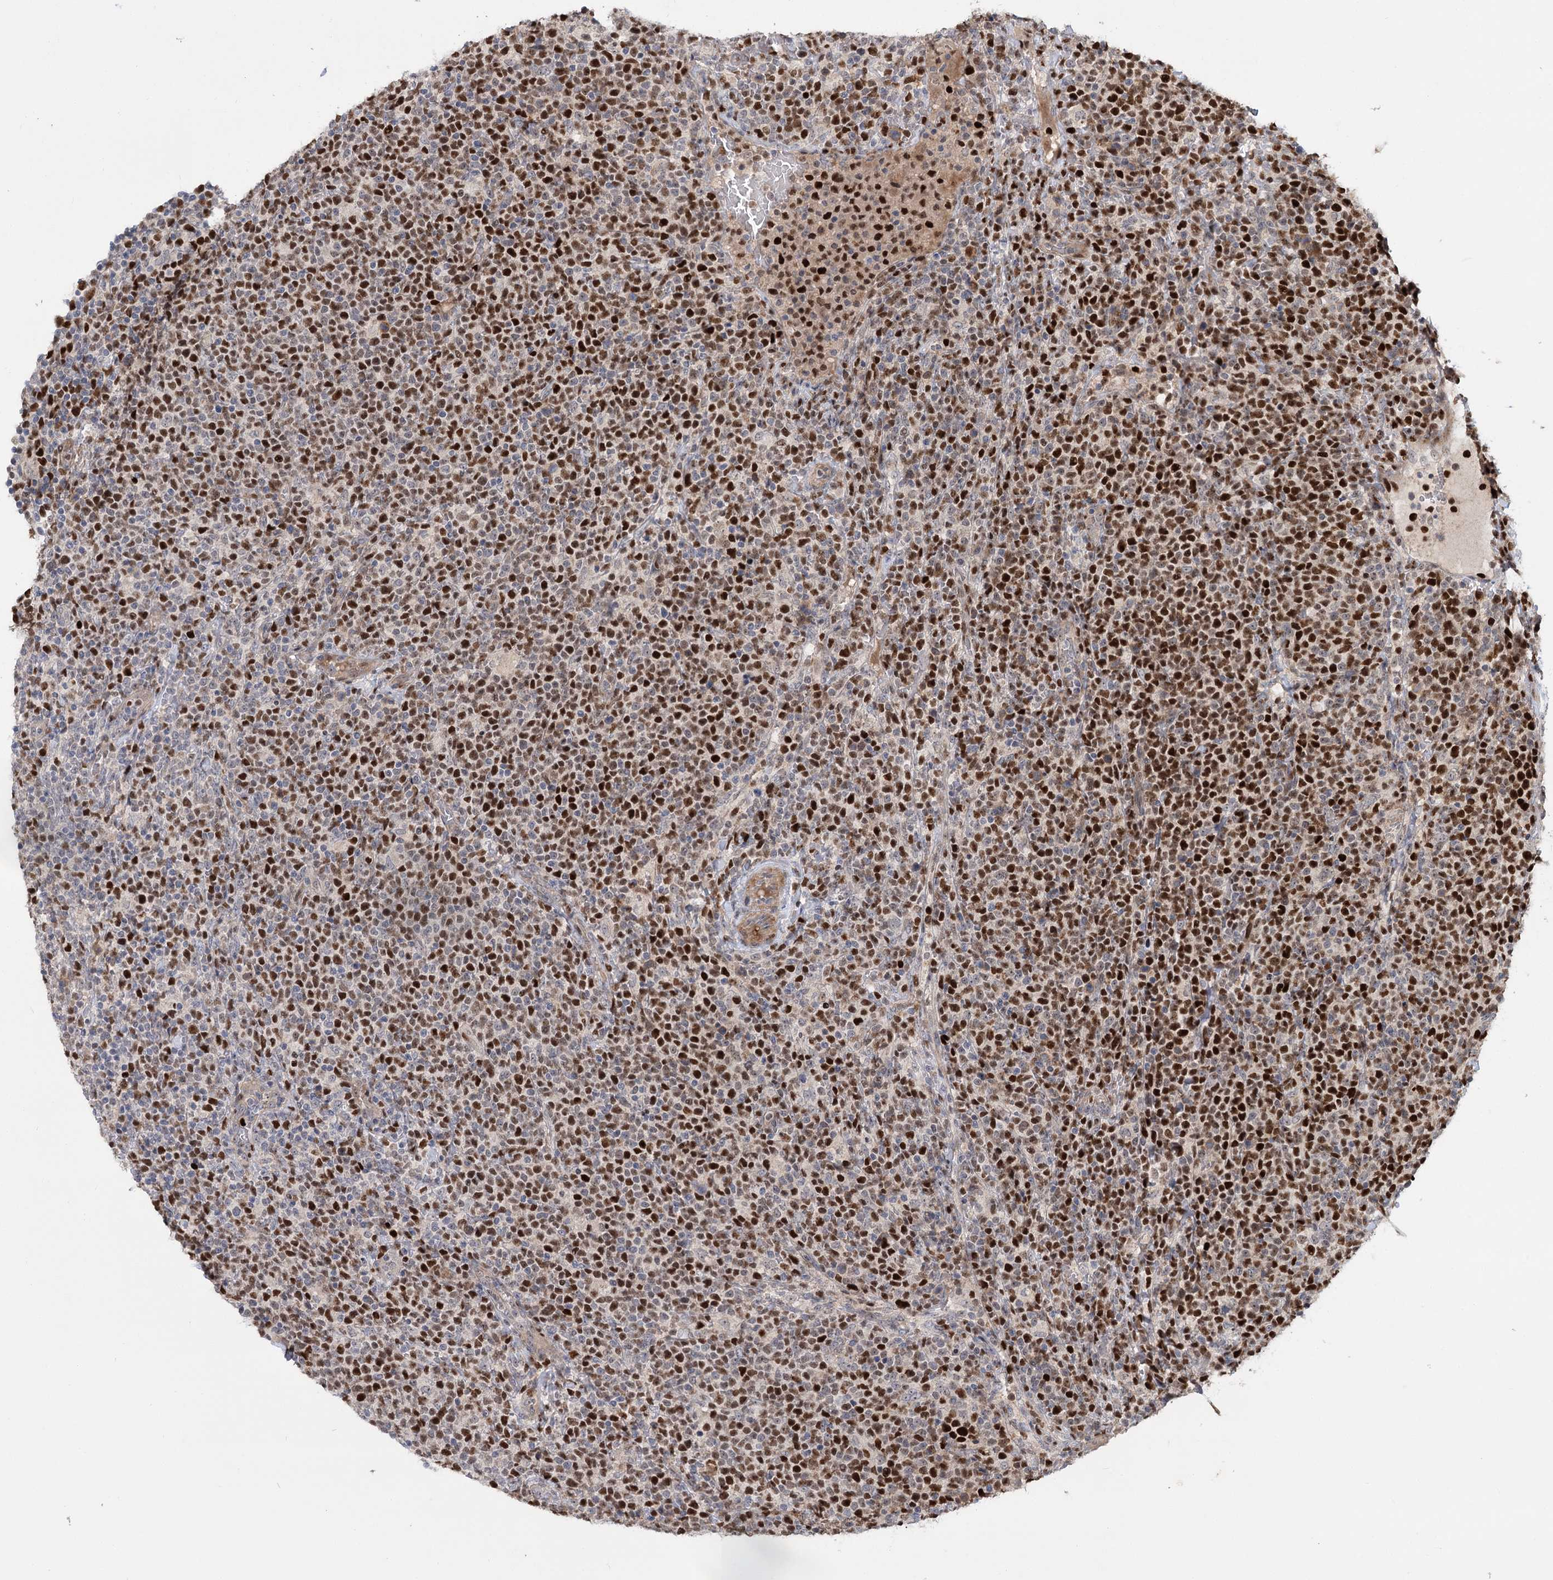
{"staining": {"intensity": "strong", "quantity": "25%-75%", "location": "nuclear"}, "tissue": "lymphoma", "cell_type": "Tumor cells", "image_type": "cancer", "snomed": [{"axis": "morphology", "description": "Malignant lymphoma, non-Hodgkin's type, High grade"}, {"axis": "topography", "description": "Lymph node"}], "caption": "Malignant lymphoma, non-Hodgkin's type (high-grade) tissue demonstrates strong nuclear staining in approximately 25%-75% of tumor cells (DAB (3,3'-diaminobenzidine) IHC with brightfield microscopy, high magnification).", "gene": "PIK3C2A", "patient": {"sex": "male", "age": 61}}